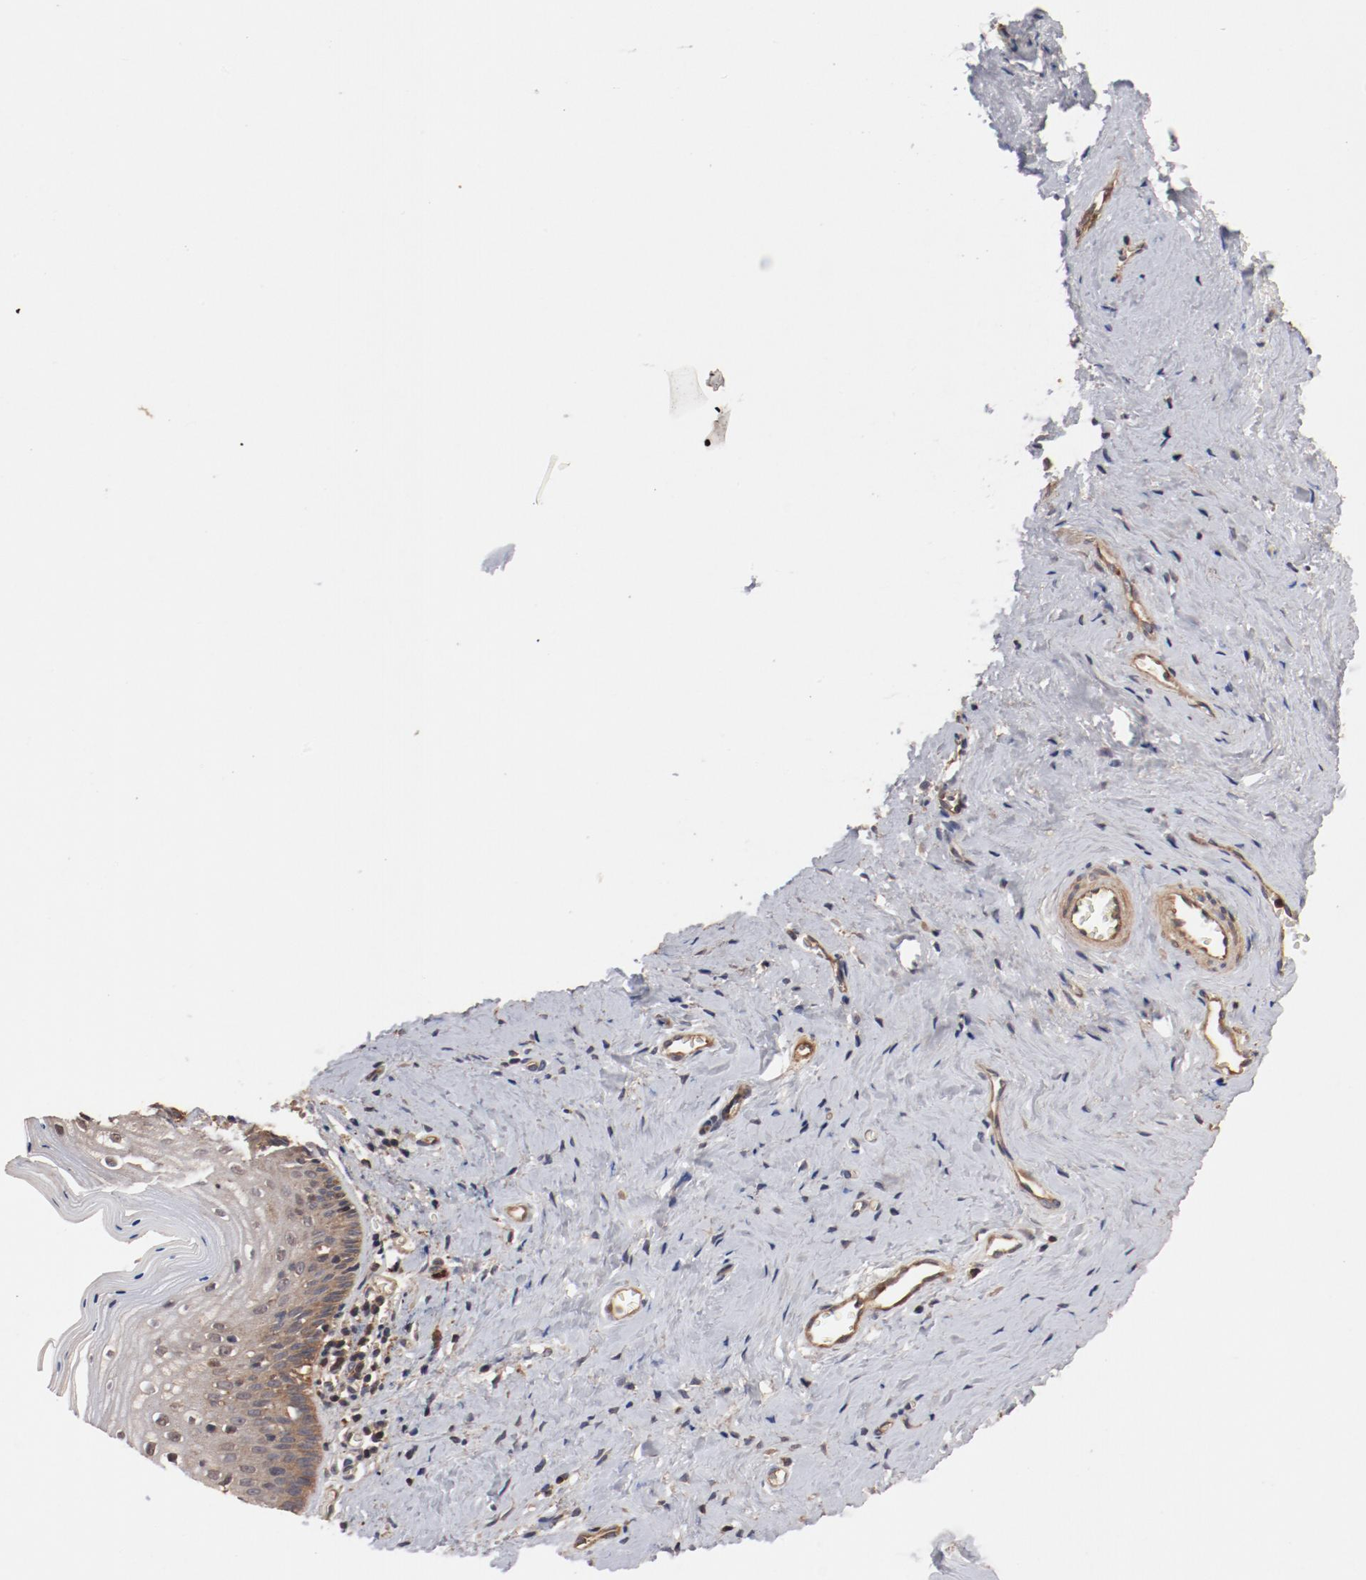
{"staining": {"intensity": "weak", "quantity": ">75%", "location": "cytoplasmic/membranous"}, "tissue": "vagina", "cell_type": "Squamous epithelial cells", "image_type": "normal", "snomed": [{"axis": "morphology", "description": "Normal tissue, NOS"}, {"axis": "topography", "description": "Vagina"}], "caption": "Immunohistochemical staining of normal human vagina shows >75% levels of weak cytoplasmic/membranous protein positivity in approximately >75% of squamous epithelial cells.", "gene": "GUF1", "patient": {"sex": "female", "age": 46}}